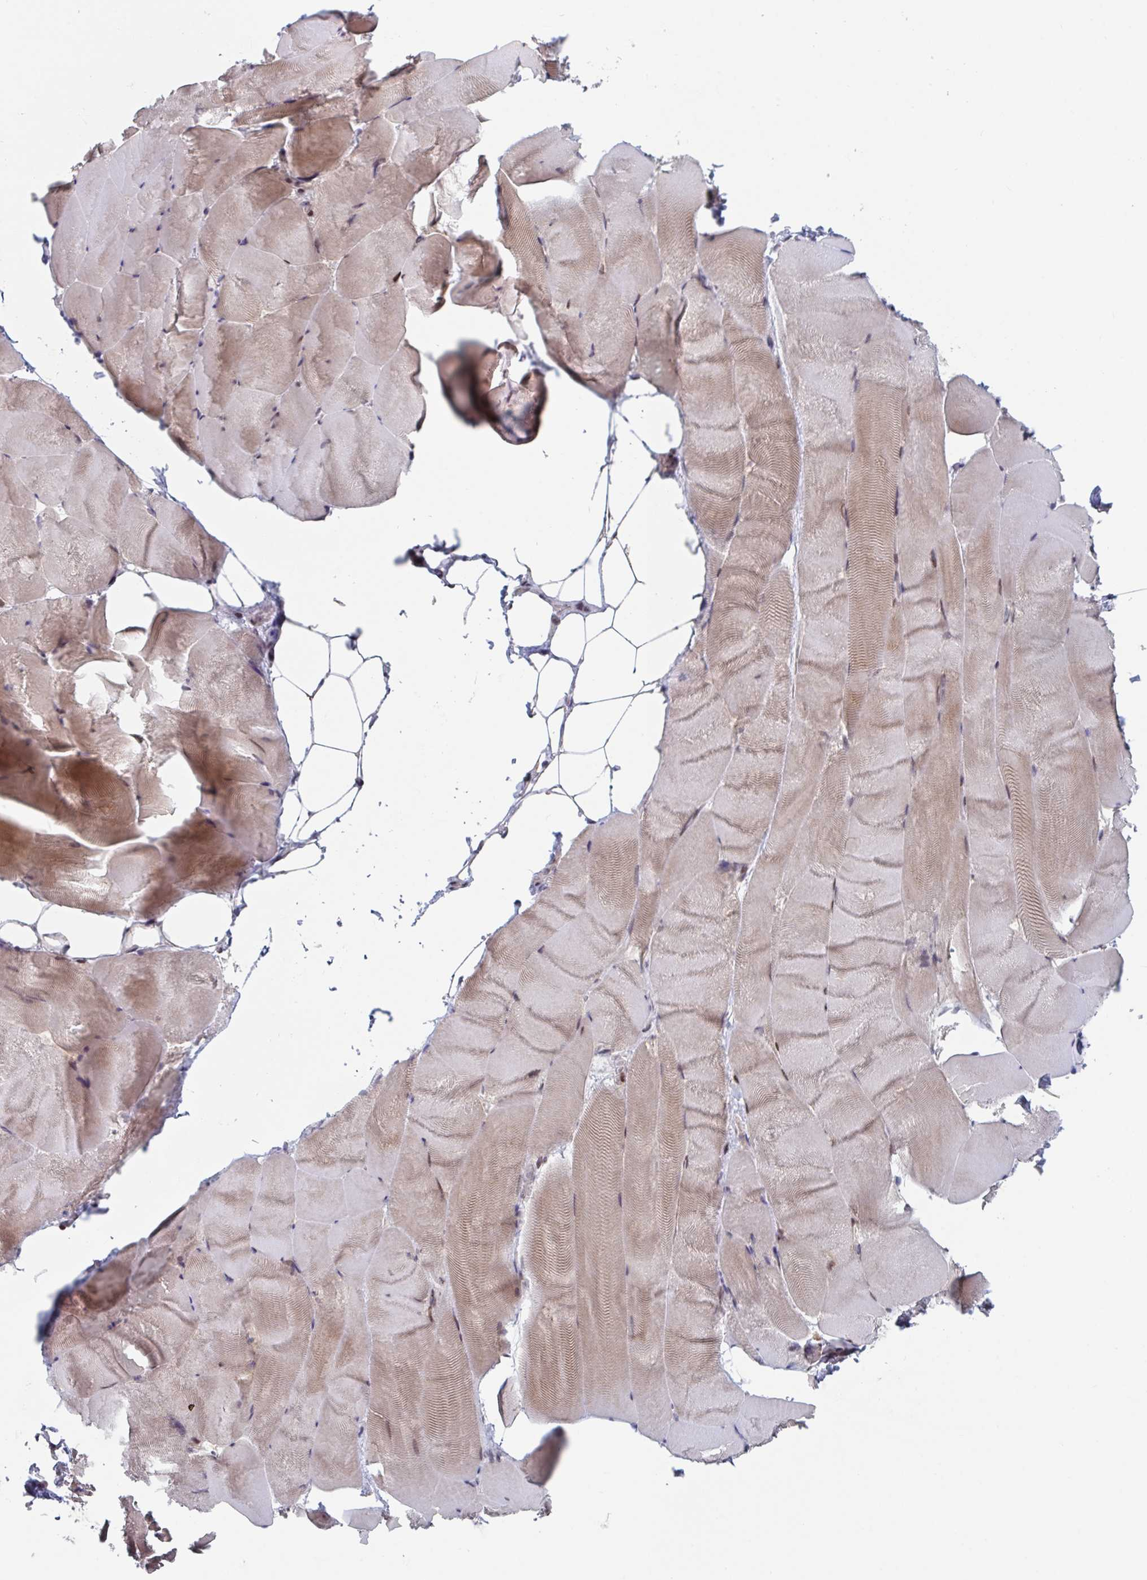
{"staining": {"intensity": "moderate", "quantity": "25%-75%", "location": "cytoplasmic/membranous,nuclear"}, "tissue": "skeletal muscle", "cell_type": "Myocytes", "image_type": "normal", "snomed": [{"axis": "morphology", "description": "Normal tissue, NOS"}, {"axis": "topography", "description": "Skeletal muscle"}], "caption": "The micrograph demonstrates a brown stain indicating the presence of a protein in the cytoplasmic/membranous,nuclear of myocytes in skeletal muscle.", "gene": "RNF212", "patient": {"sex": "female", "age": 64}}